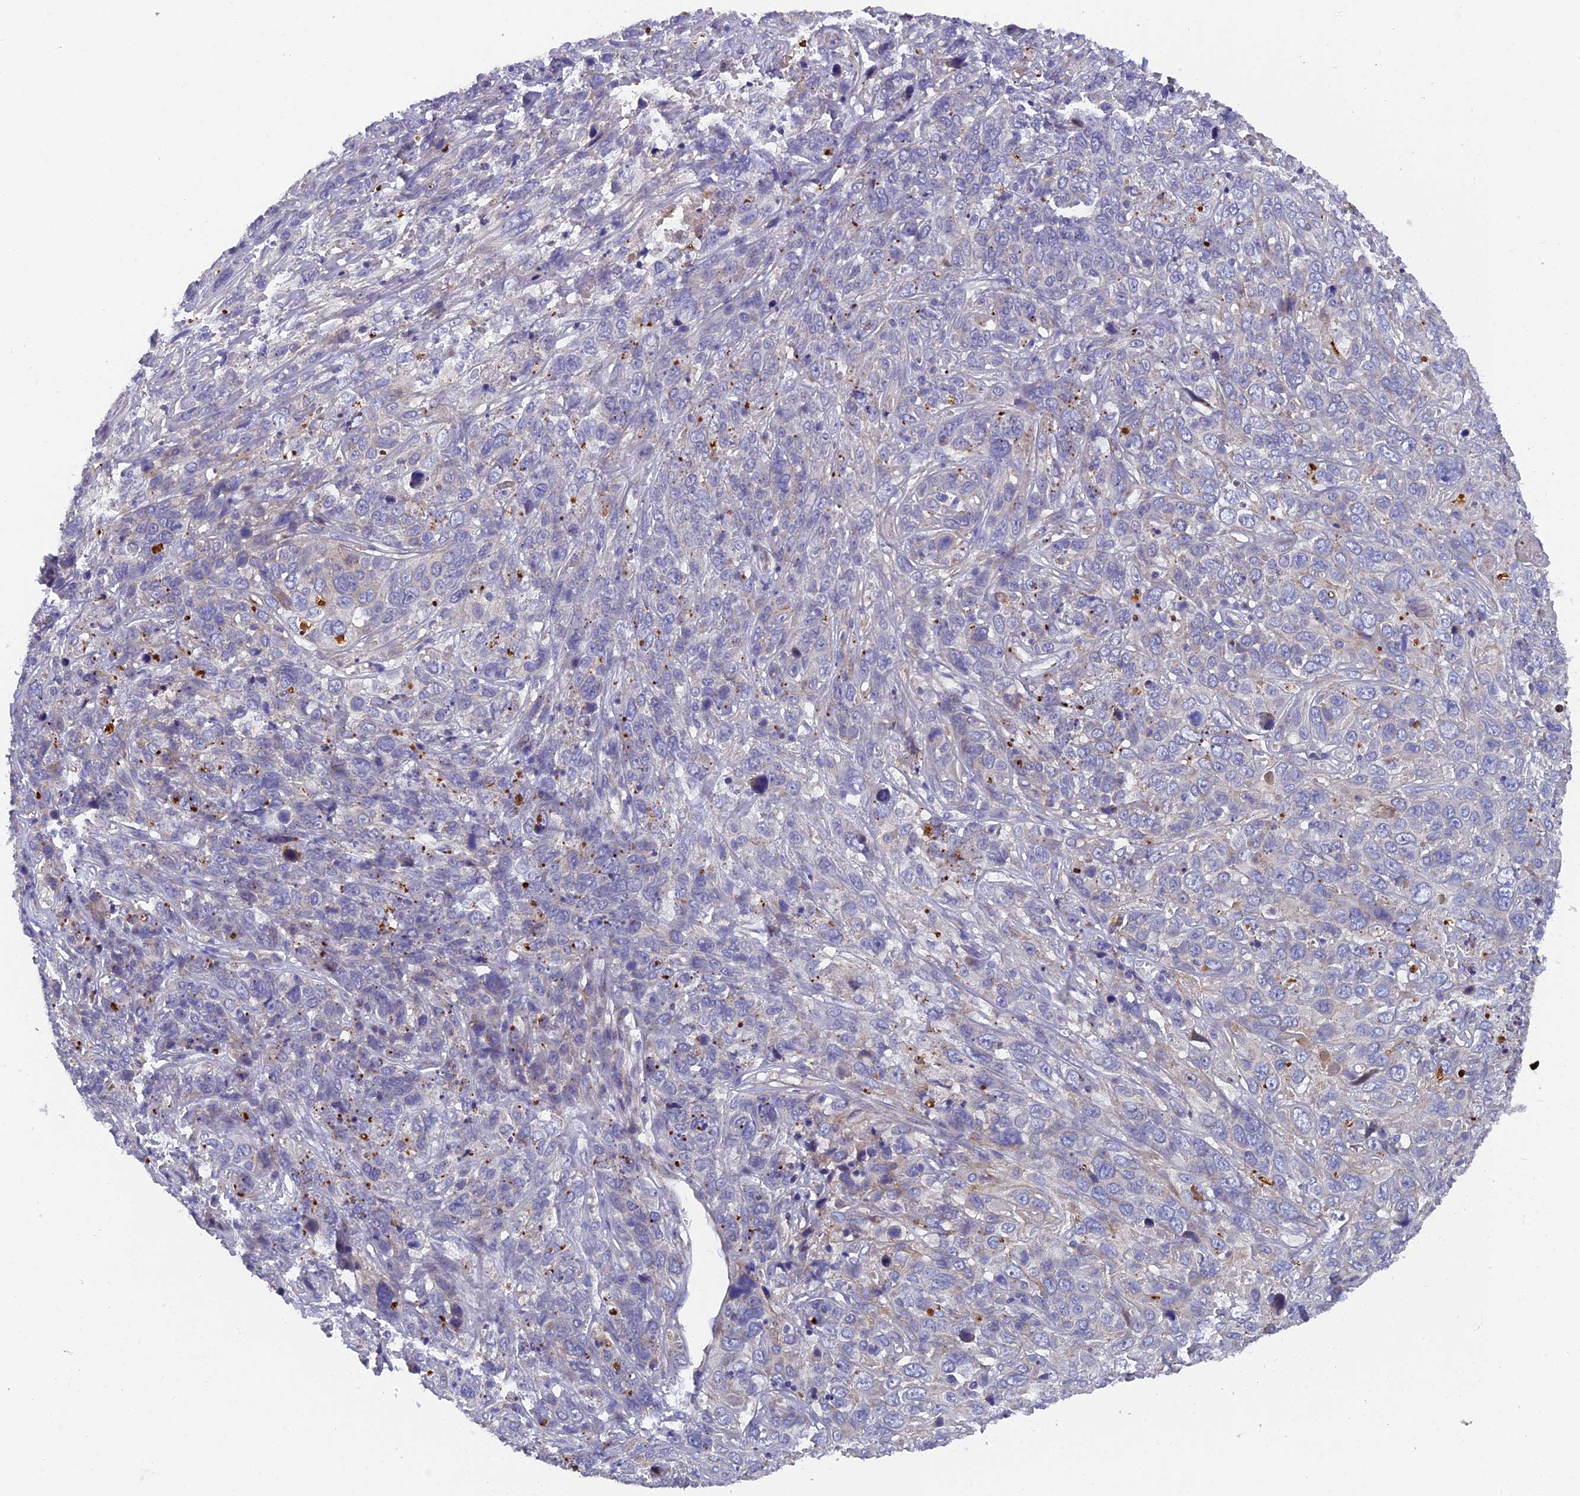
{"staining": {"intensity": "negative", "quantity": "none", "location": "none"}, "tissue": "cervical cancer", "cell_type": "Tumor cells", "image_type": "cancer", "snomed": [{"axis": "morphology", "description": "Squamous cell carcinoma, NOS"}, {"axis": "topography", "description": "Cervix"}], "caption": "Cervical cancer was stained to show a protein in brown. There is no significant positivity in tumor cells.", "gene": "RAB28", "patient": {"sex": "female", "age": 46}}